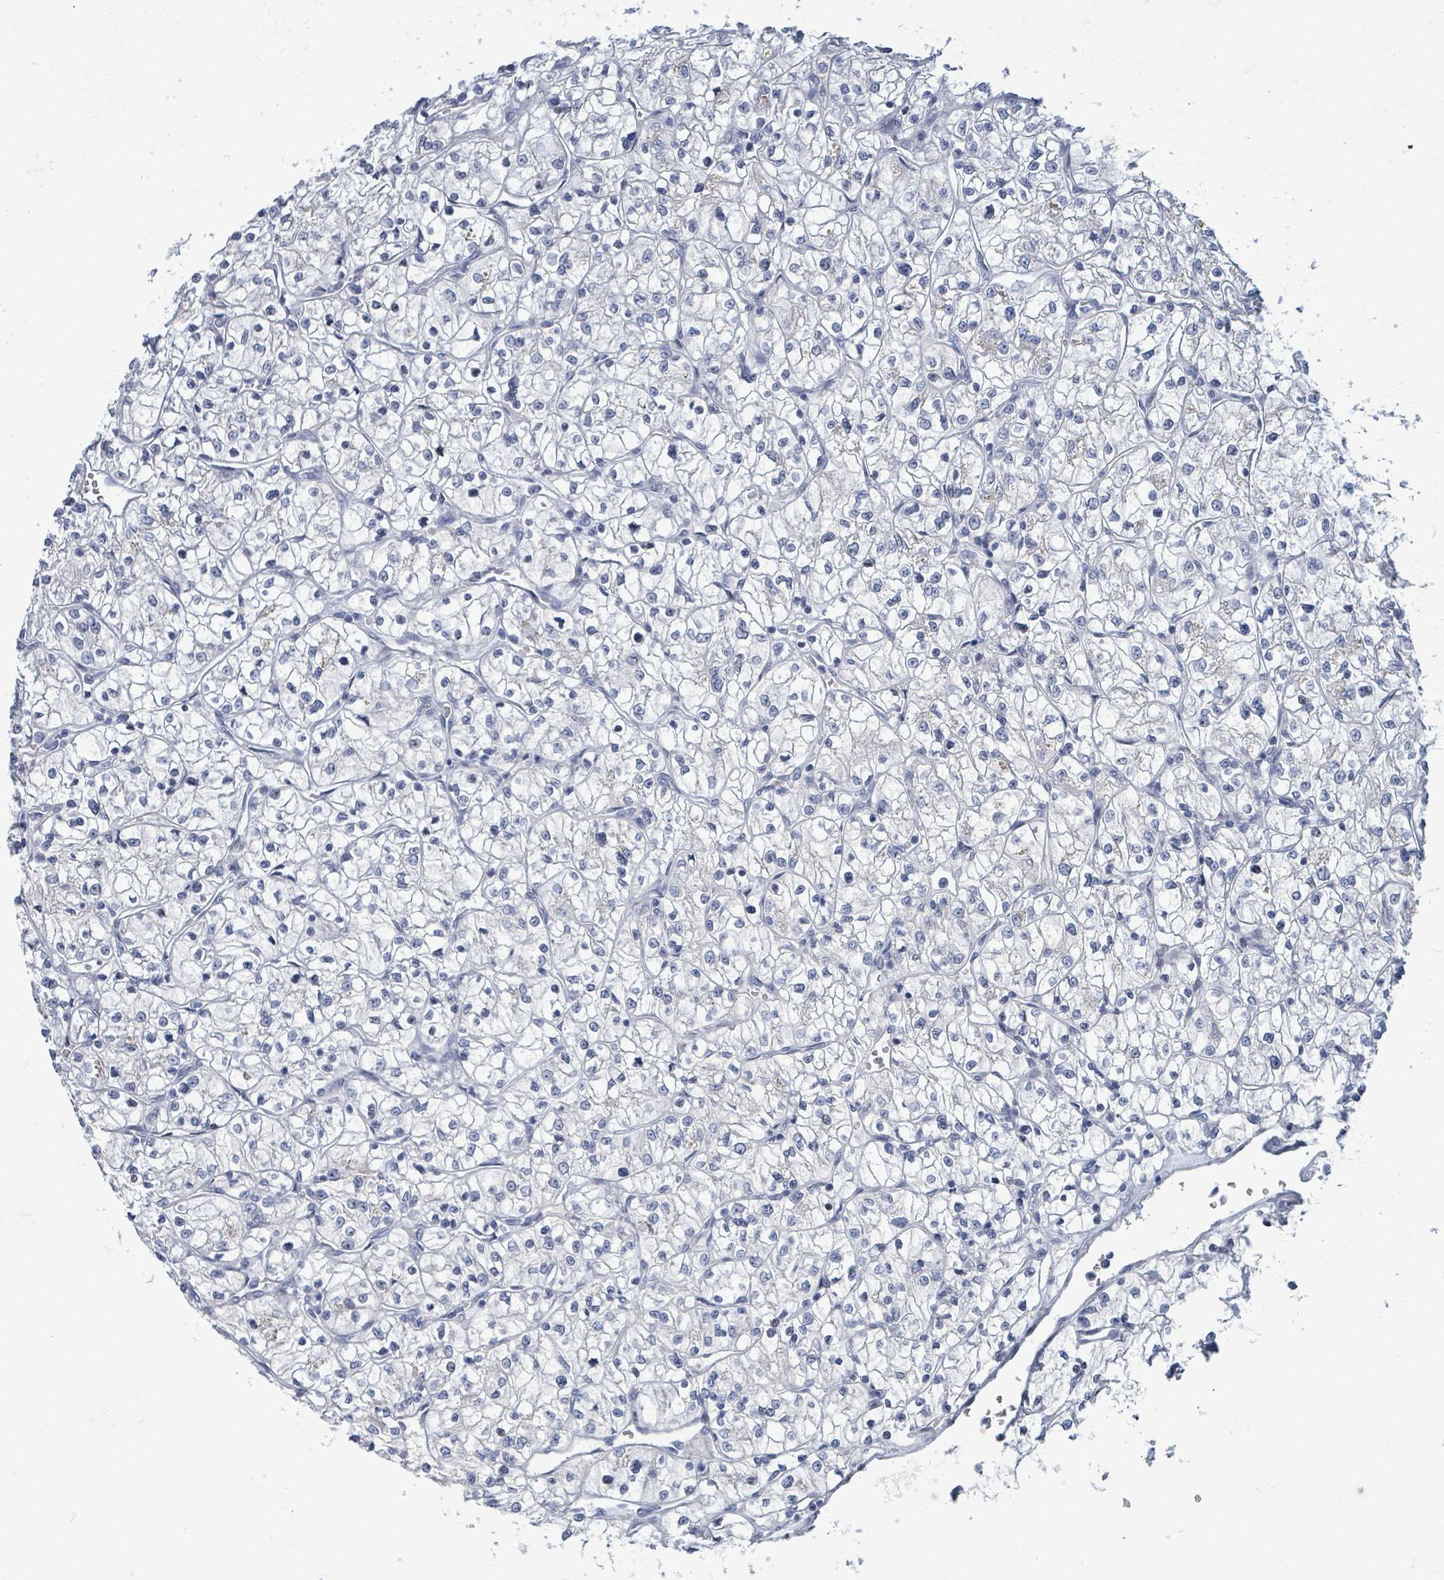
{"staining": {"intensity": "negative", "quantity": "none", "location": "none"}, "tissue": "renal cancer", "cell_type": "Tumor cells", "image_type": "cancer", "snomed": [{"axis": "morphology", "description": "Adenocarcinoma, NOS"}, {"axis": "topography", "description": "Kidney"}], "caption": "Human renal cancer (adenocarcinoma) stained for a protein using IHC shows no staining in tumor cells.", "gene": "NTN3", "patient": {"sex": "female", "age": 64}}